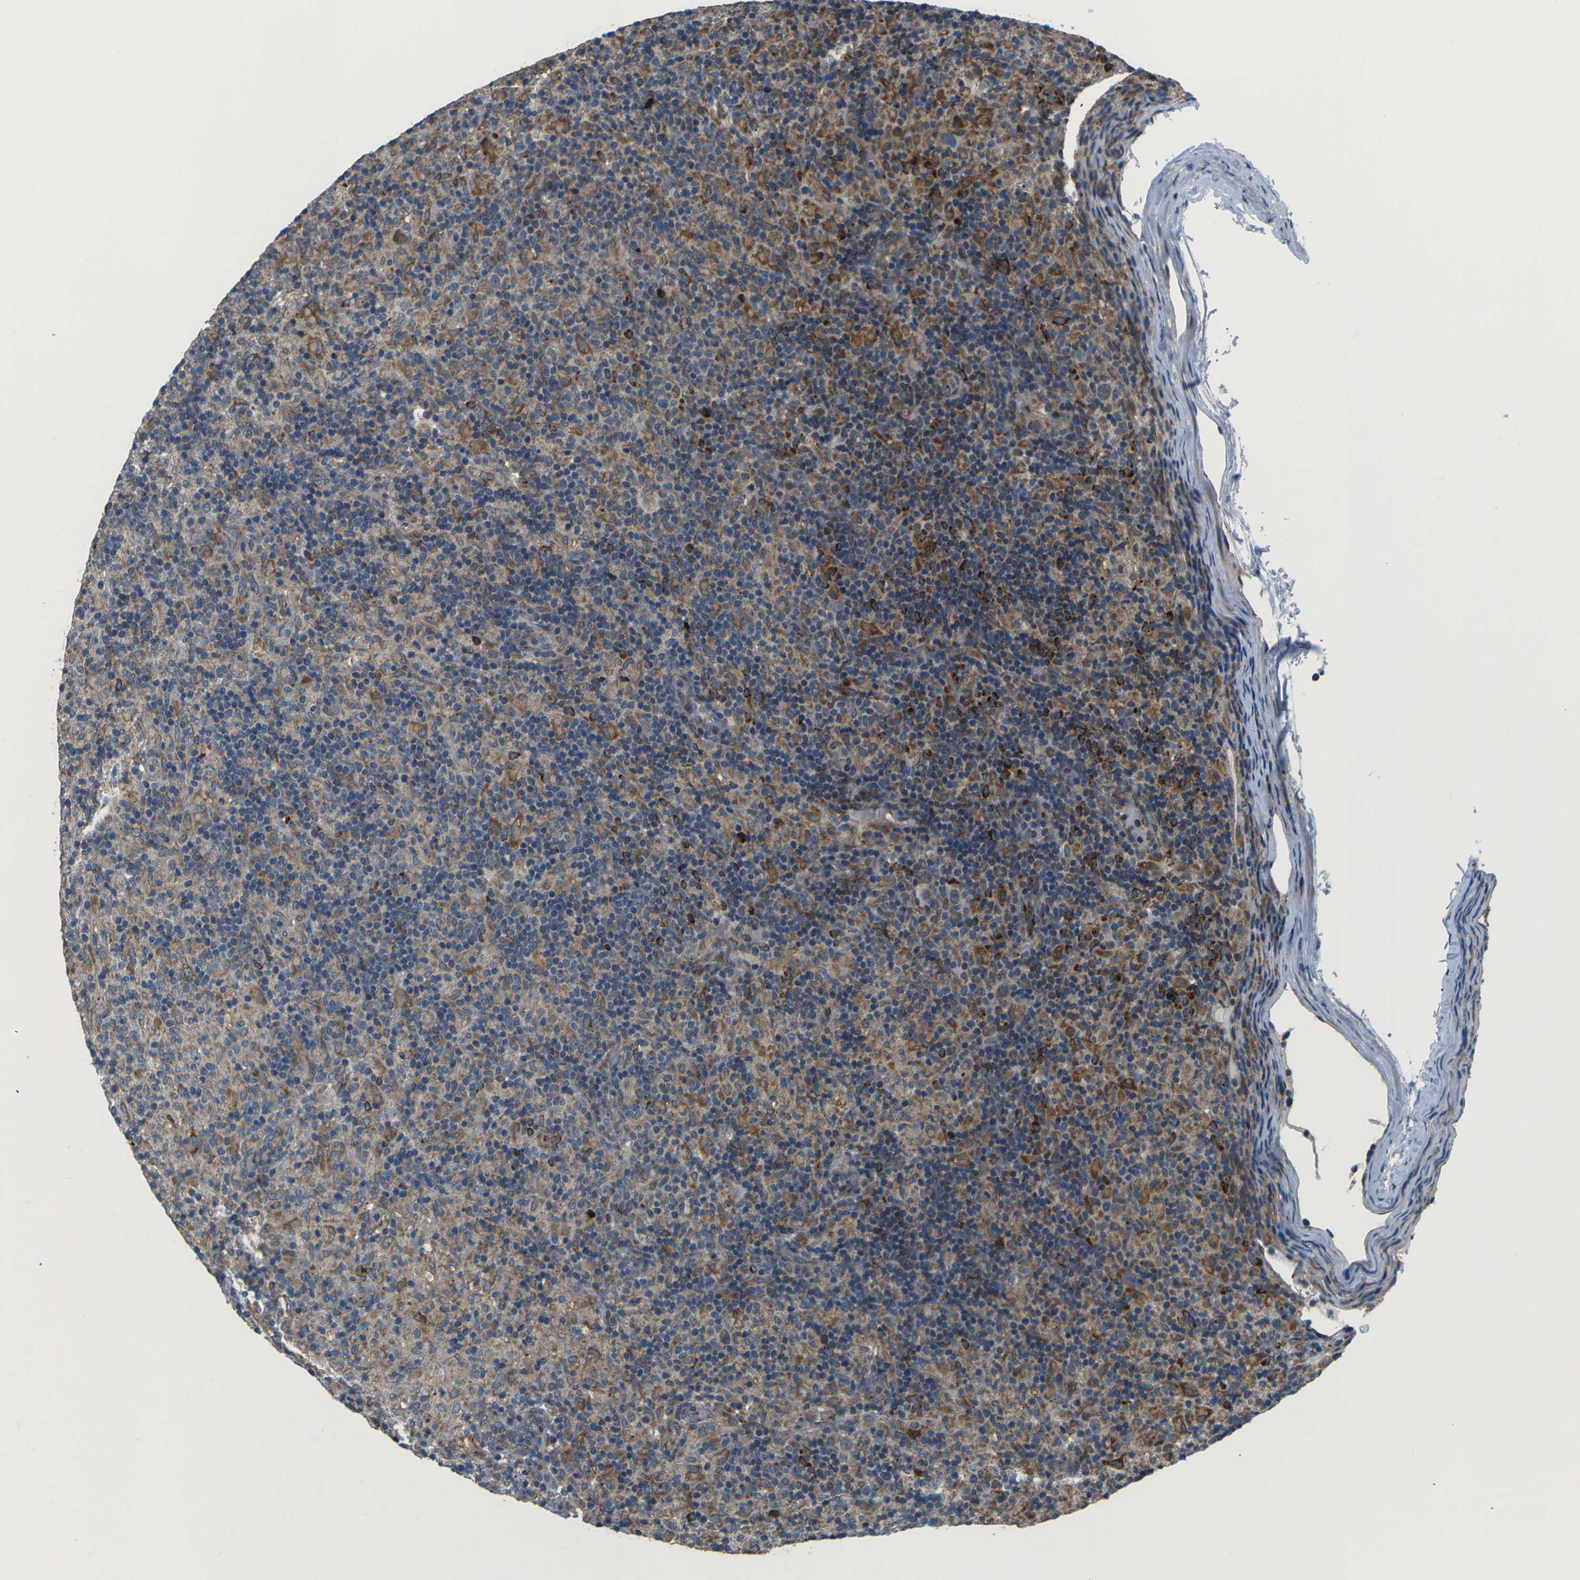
{"staining": {"intensity": "moderate", "quantity": ">75%", "location": "cytoplasmic/membranous"}, "tissue": "lymphoma", "cell_type": "Tumor cells", "image_type": "cancer", "snomed": [{"axis": "morphology", "description": "Hodgkin's disease, NOS"}, {"axis": "topography", "description": "Lymph node"}], "caption": "Immunohistochemical staining of lymphoma shows medium levels of moderate cytoplasmic/membranous positivity in approximately >75% of tumor cells.", "gene": "GABRP", "patient": {"sex": "male", "age": 70}}